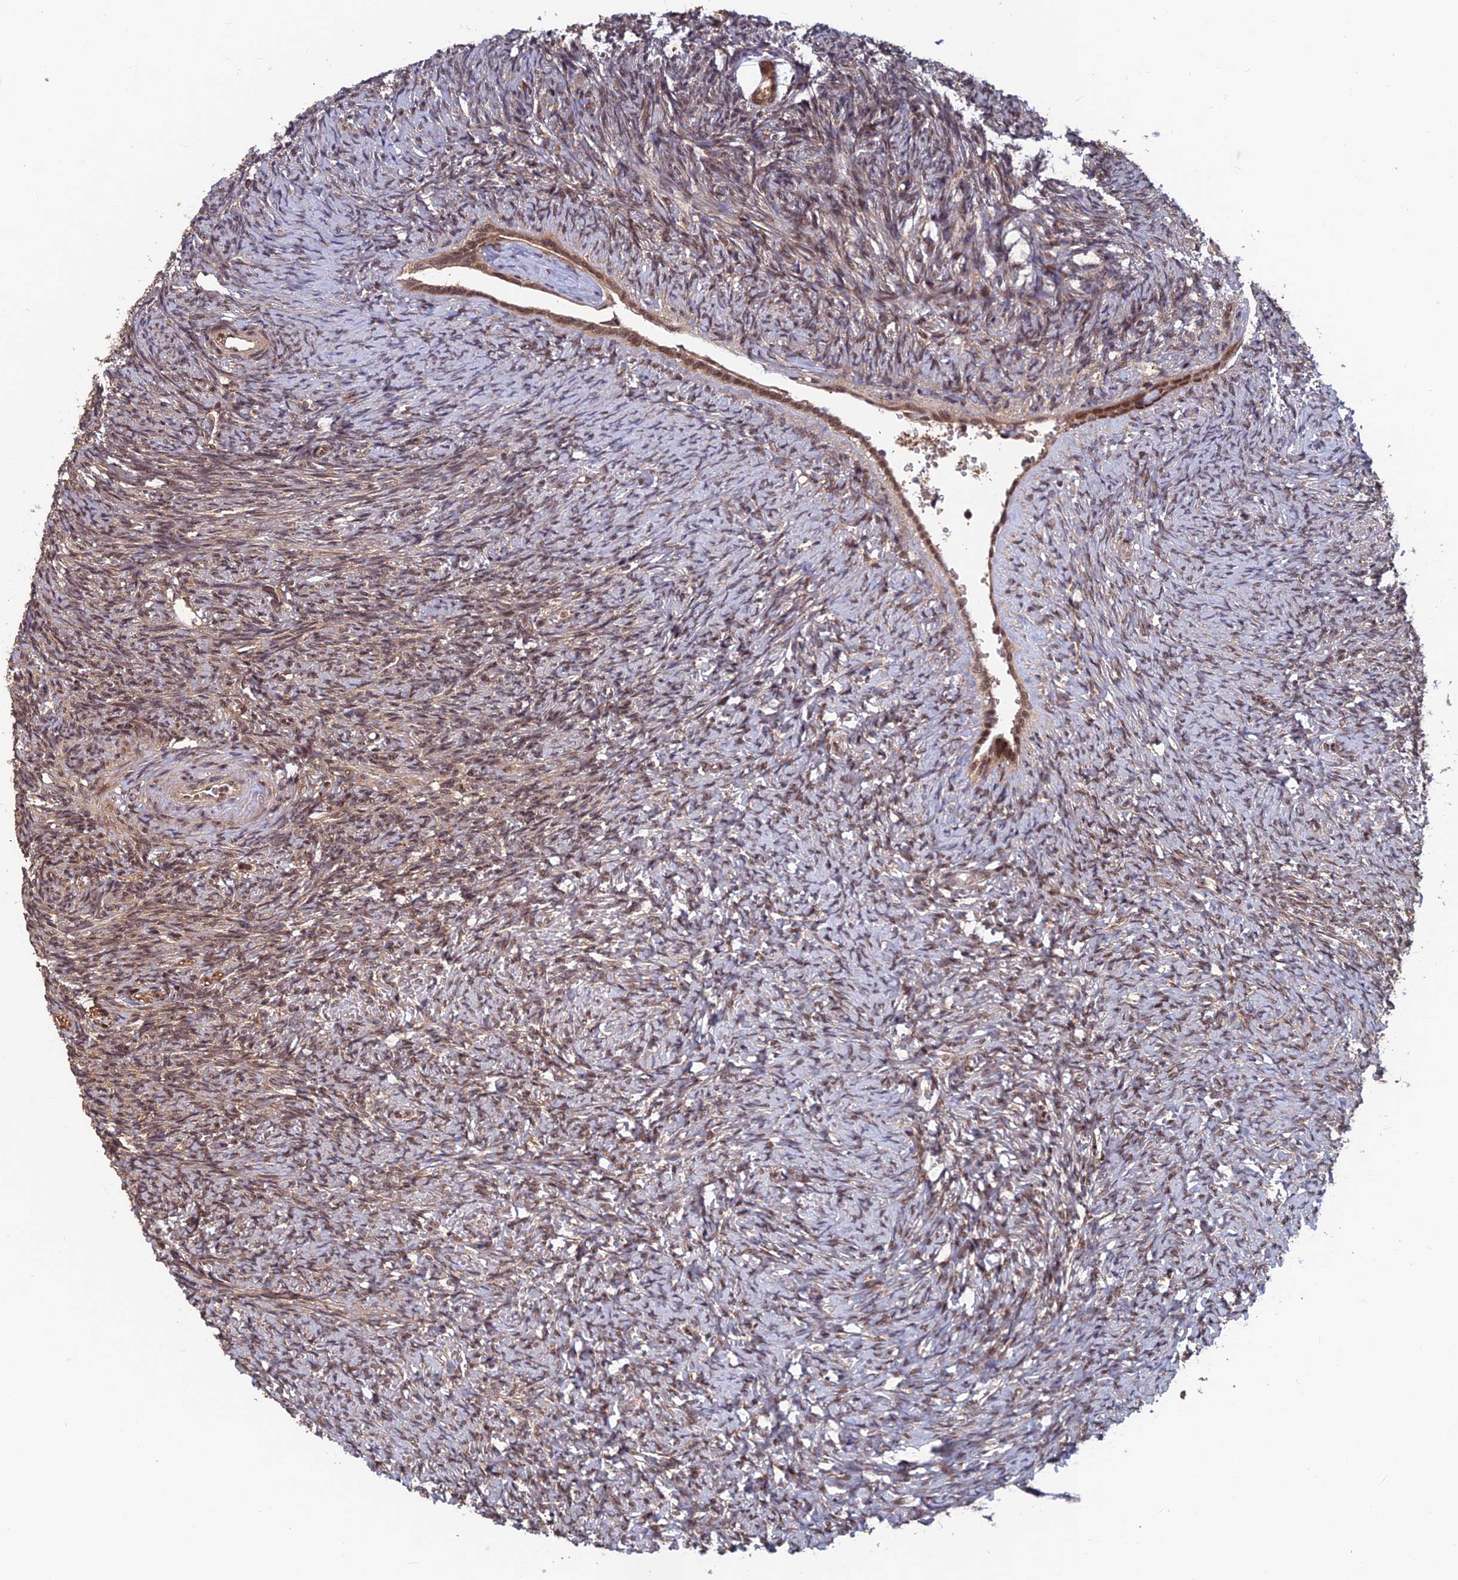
{"staining": {"intensity": "moderate", "quantity": ">75%", "location": "nuclear"}, "tissue": "ovary", "cell_type": "Follicle cells", "image_type": "normal", "snomed": [{"axis": "morphology", "description": "Normal tissue, NOS"}, {"axis": "topography", "description": "Ovary"}], "caption": "Protein staining of normal ovary exhibits moderate nuclear expression in approximately >75% of follicle cells.", "gene": "FAM53C", "patient": {"sex": "female", "age": 41}}